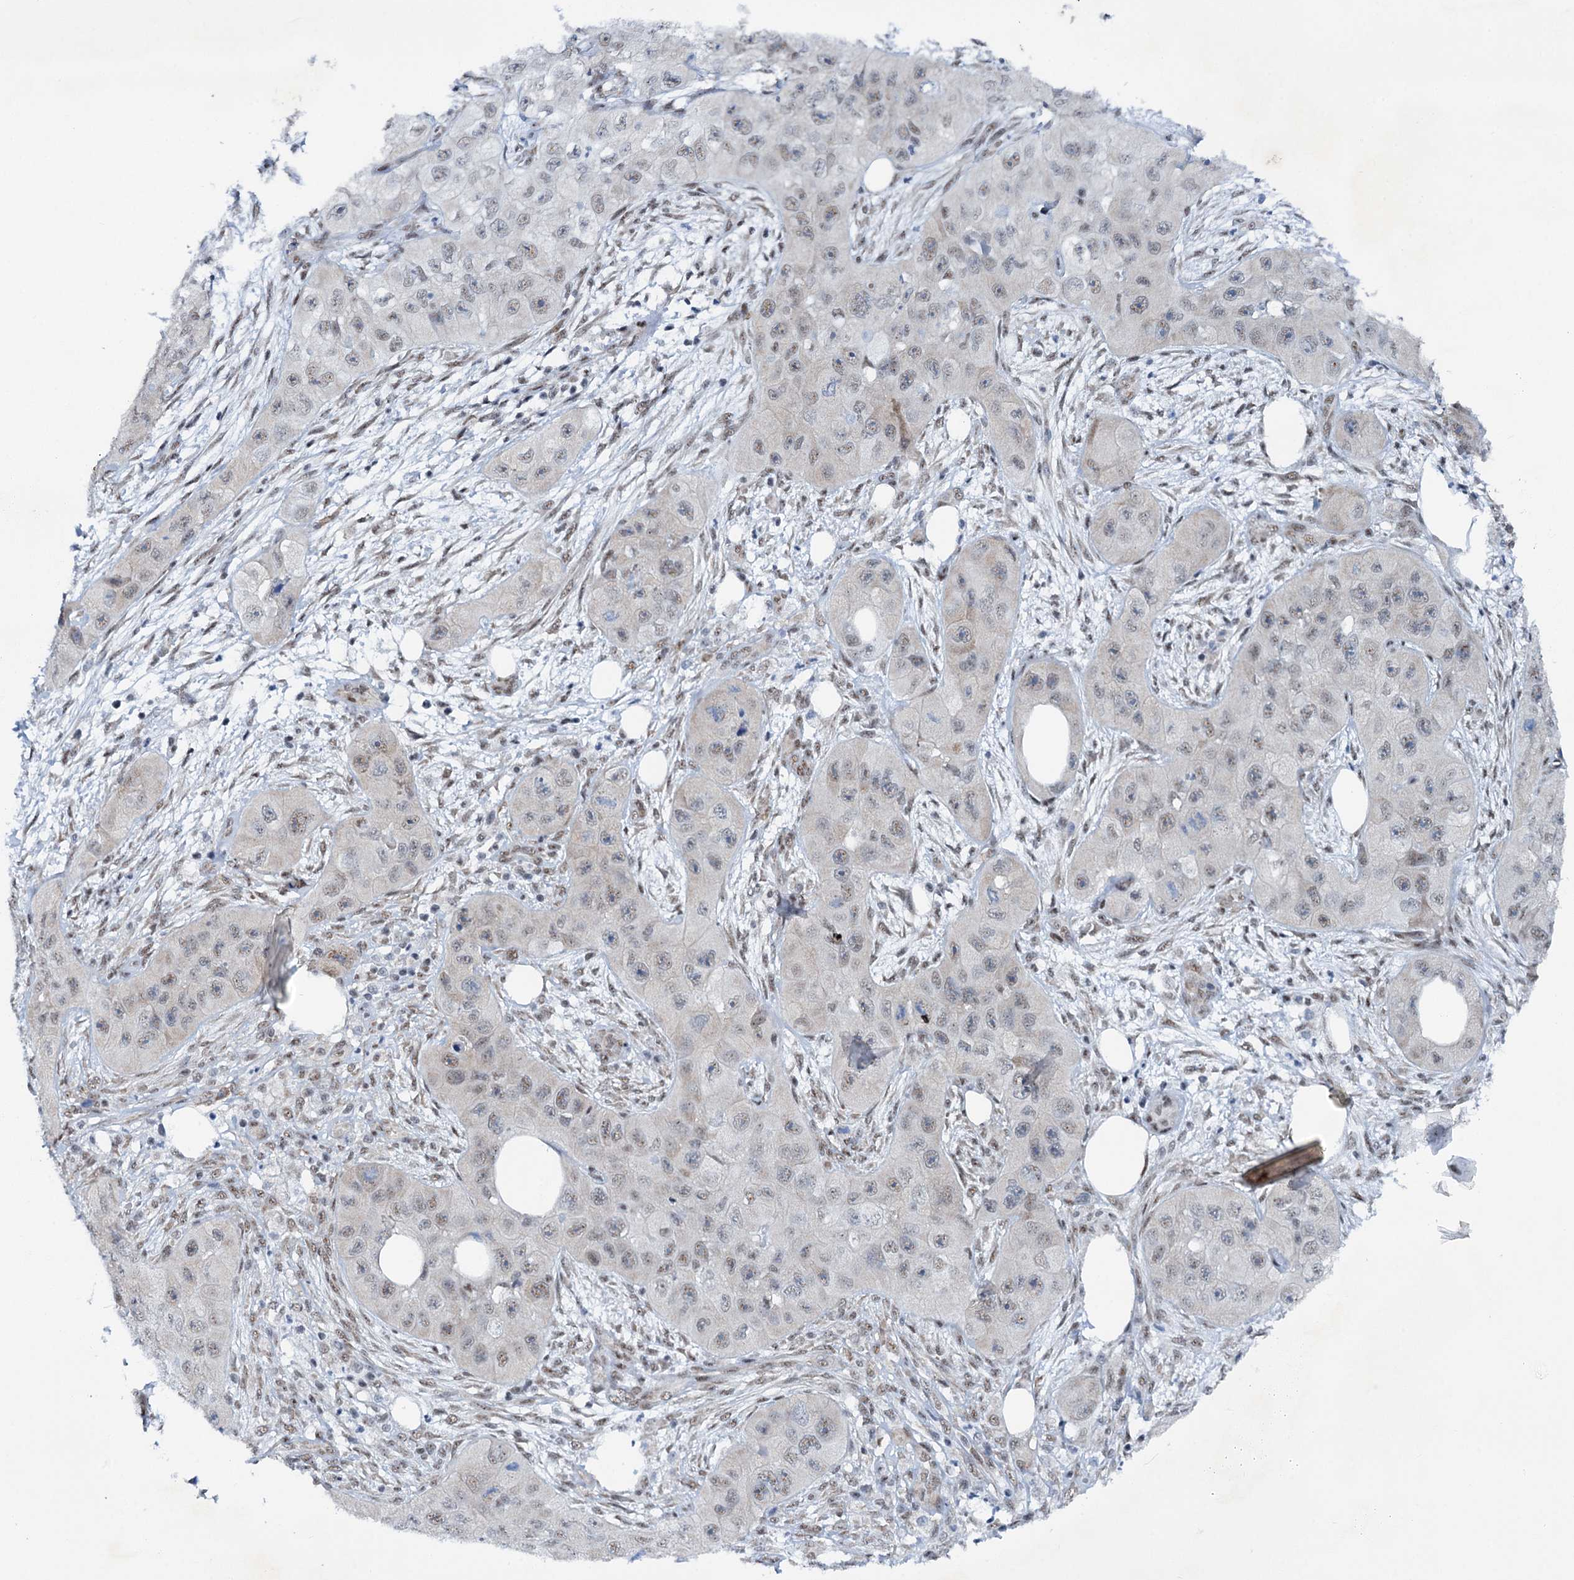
{"staining": {"intensity": "weak", "quantity": "25%-75%", "location": "nuclear"}, "tissue": "skin cancer", "cell_type": "Tumor cells", "image_type": "cancer", "snomed": [{"axis": "morphology", "description": "Squamous cell carcinoma, NOS"}, {"axis": "topography", "description": "Skin"}, {"axis": "topography", "description": "Subcutis"}], "caption": "Immunohistochemical staining of skin cancer (squamous cell carcinoma) shows low levels of weak nuclear positivity in approximately 25%-75% of tumor cells.", "gene": "SREK1", "patient": {"sex": "male", "age": 73}}